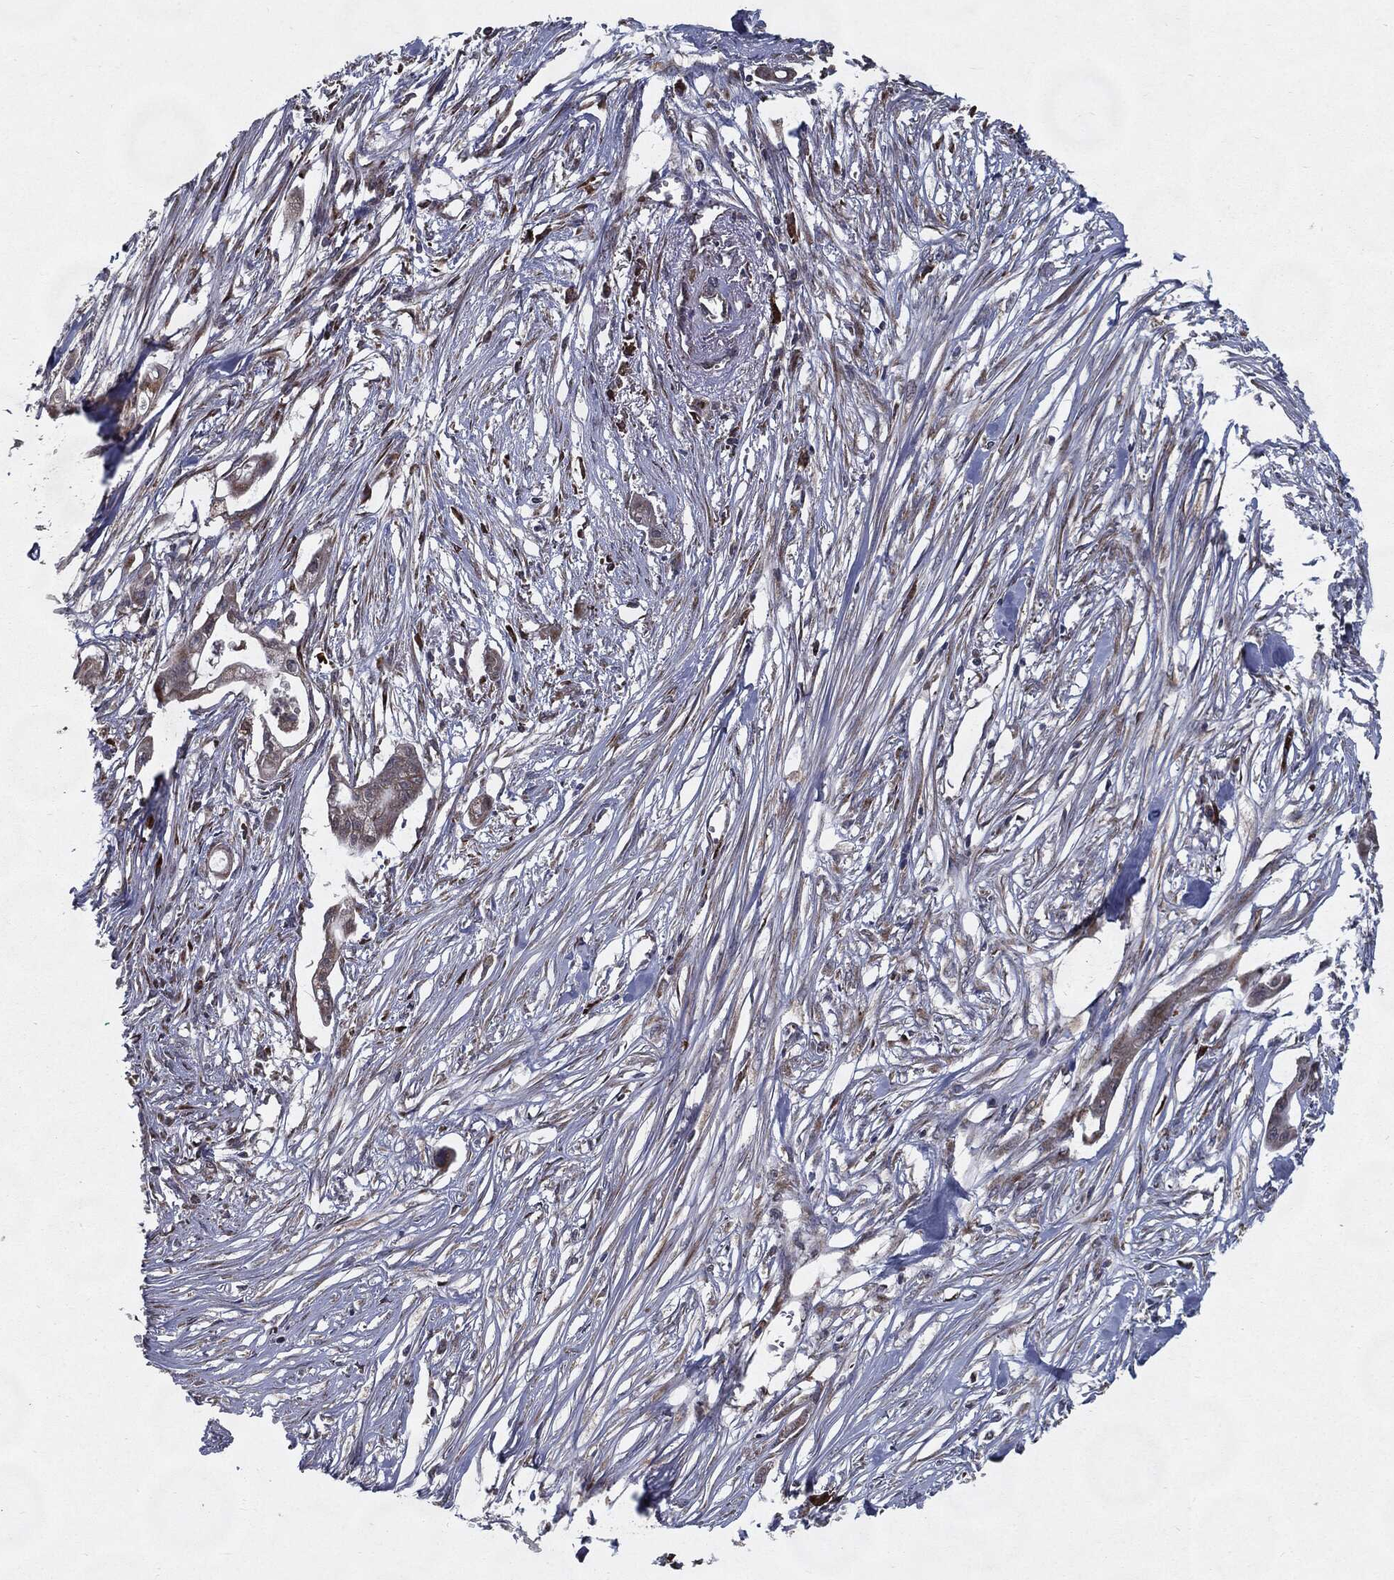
{"staining": {"intensity": "weak", "quantity": ">75%", "location": "cytoplasmic/membranous"}, "tissue": "pancreatic cancer", "cell_type": "Tumor cells", "image_type": "cancer", "snomed": [{"axis": "morphology", "description": "Normal tissue, NOS"}, {"axis": "morphology", "description": "Adenocarcinoma, NOS"}, {"axis": "topography", "description": "Pancreas"}], "caption": "Pancreatic adenocarcinoma tissue exhibits weak cytoplasmic/membranous staining in approximately >75% of tumor cells, visualized by immunohistochemistry. (DAB (3,3'-diaminobenzidine) IHC, brown staining for protein, blue staining for nuclei).", "gene": "HDAC5", "patient": {"sex": "female", "age": 58}}